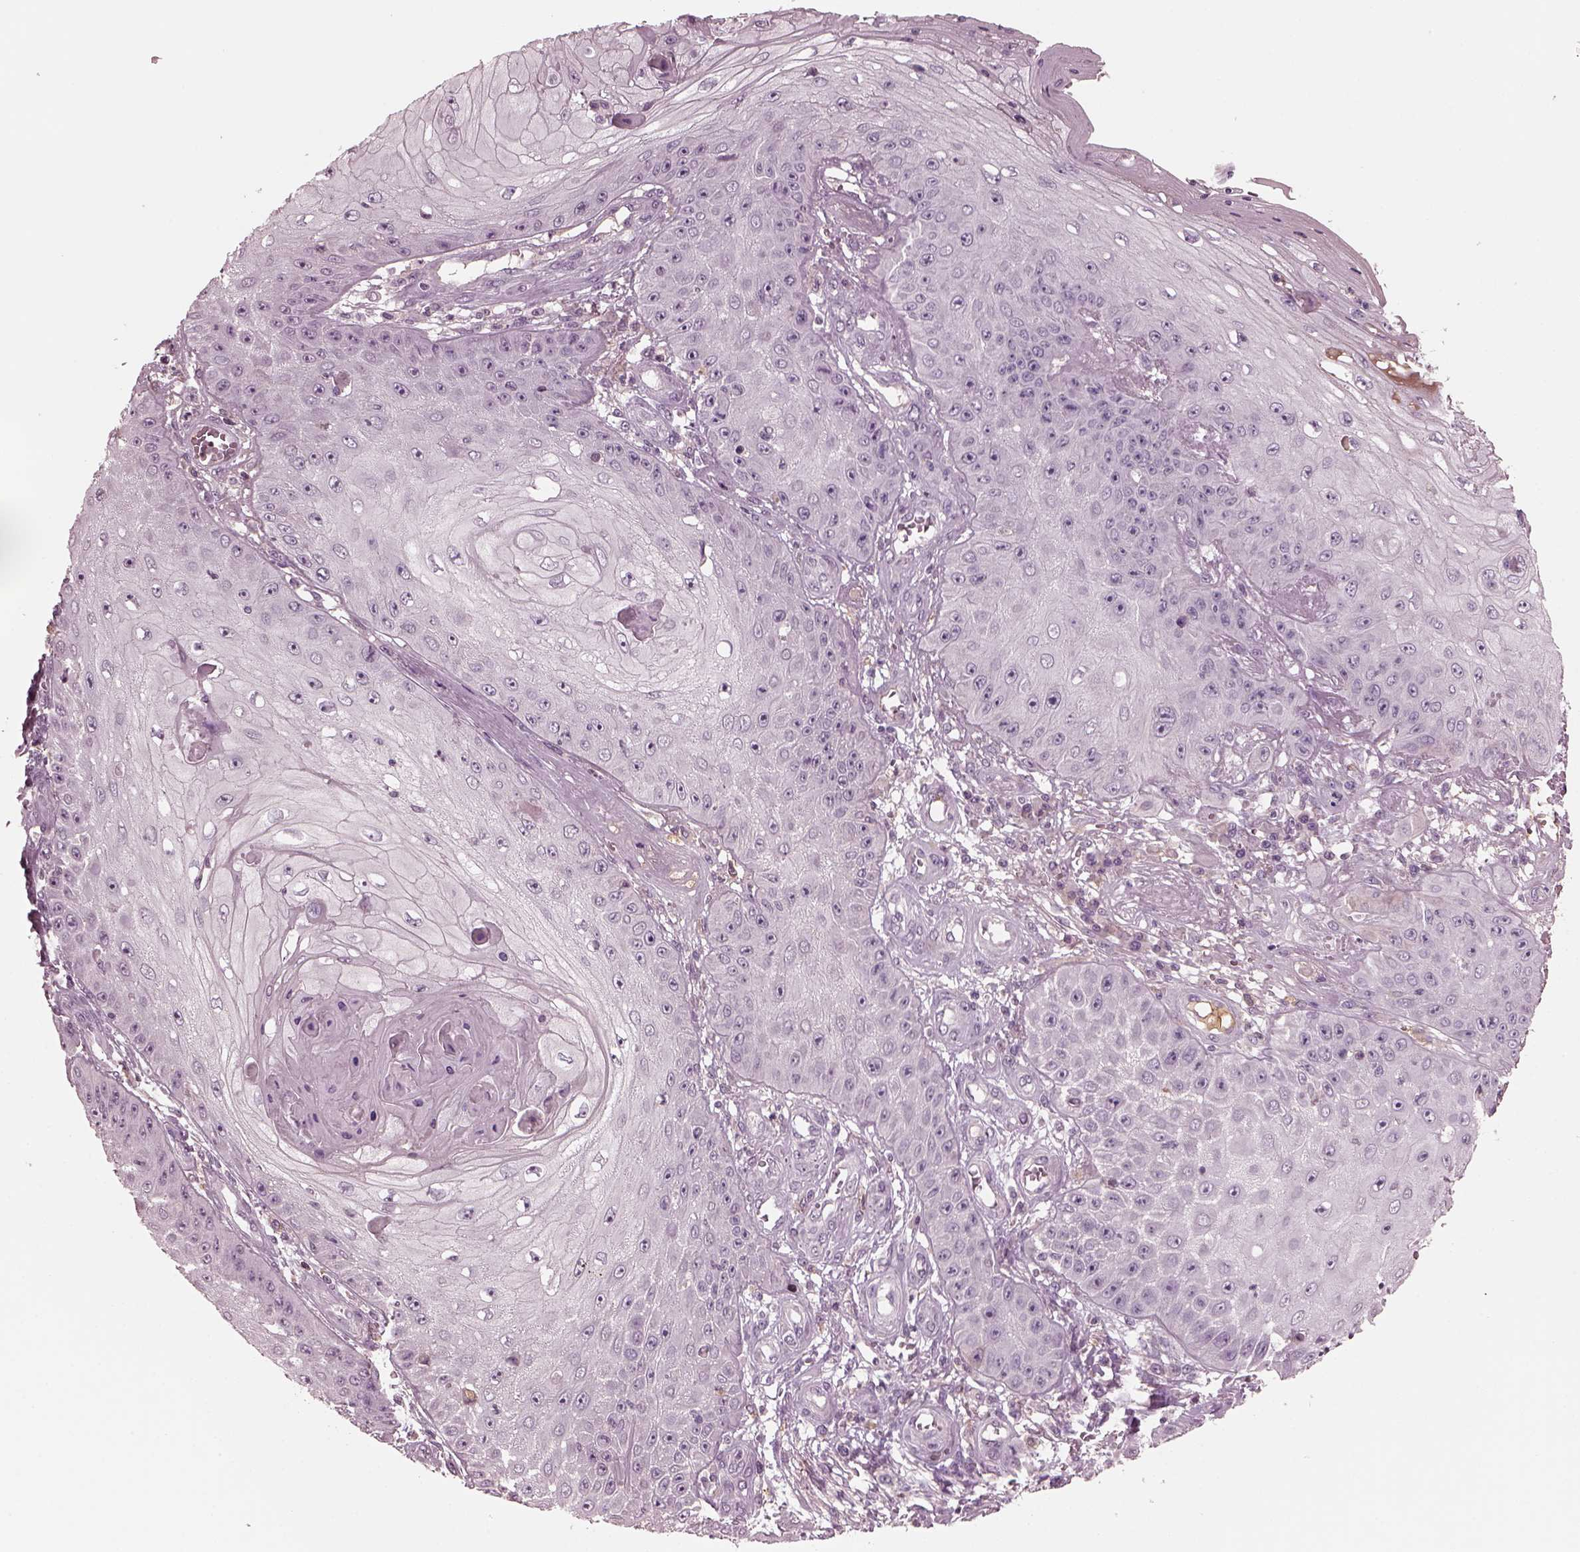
{"staining": {"intensity": "negative", "quantity": "none", "location": "none"}, "tissue": "skin cancer", "cell_type": "Tumor cells", "image_type": "cancer", "snomed": [{"axis": "morphology", "description": "Squamous cell carcinoma, NOS"}, {"axis": "topography", "description": "Skin"}], "caption": "IHC histopathology image of human skin cancer stained for a protein (brown), which reveals no expression in tumor cells.", "gene": "PORCN", "patient": {"sex": "male", "age": 70}}